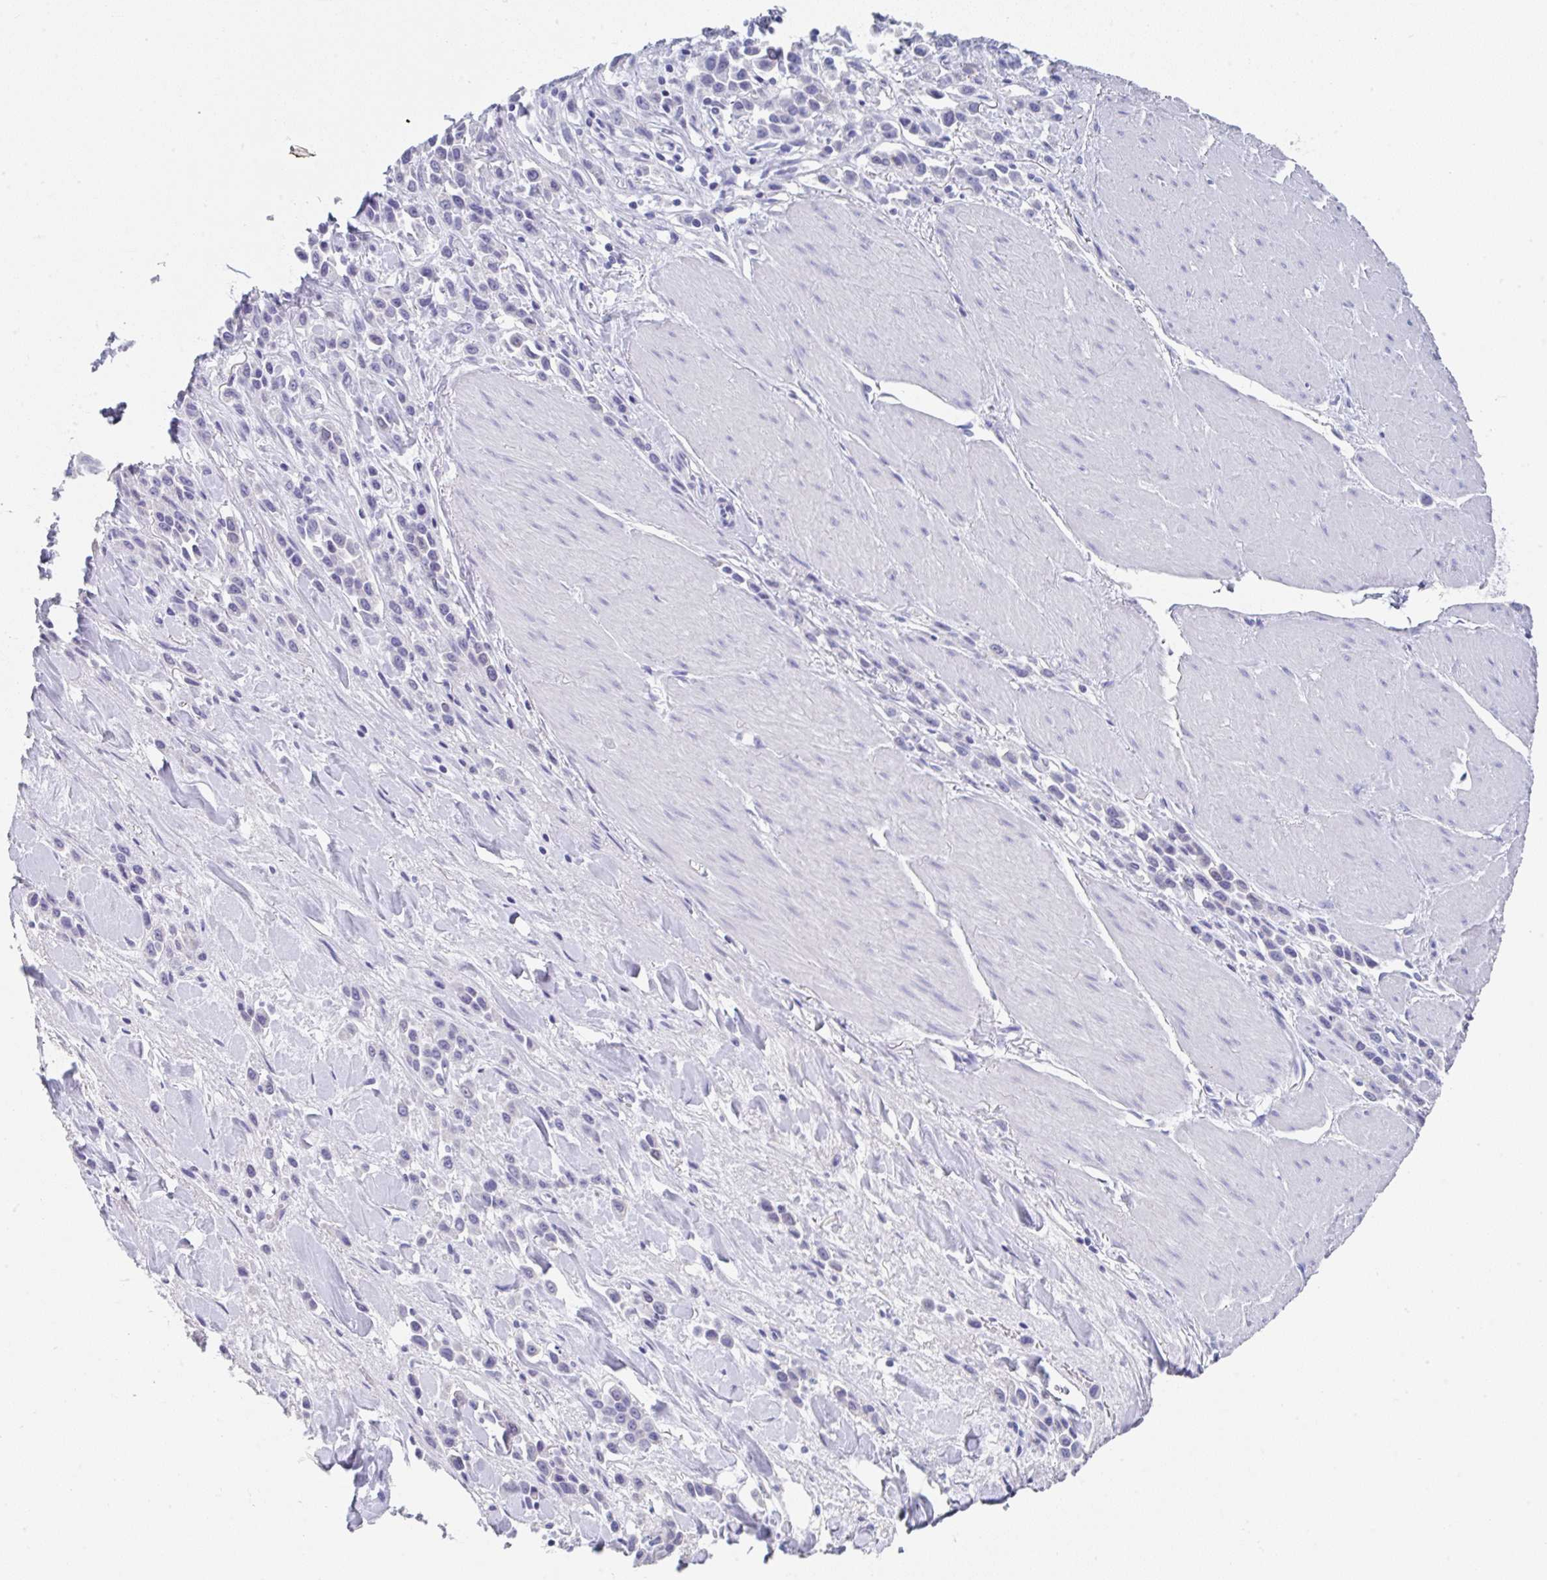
{"staining": {"intensity": "negative", "quantity": "none", "location": "none"}, "tissue": "stomach cancer", "cell_type": "Tumor cells", "image_type": "cancer", "snomed": [{"axis": "morphology", "description": "Adenocarcinoma, NOS"}, {"axis": "topography", "description": "Stomach"}], "caption": "Tumor cells are negative for brown protein staining in stomach cancer (adenocarcinoma).", "gene": "TNFRSF8", "patient": {"sex": "male", "age": 47}}